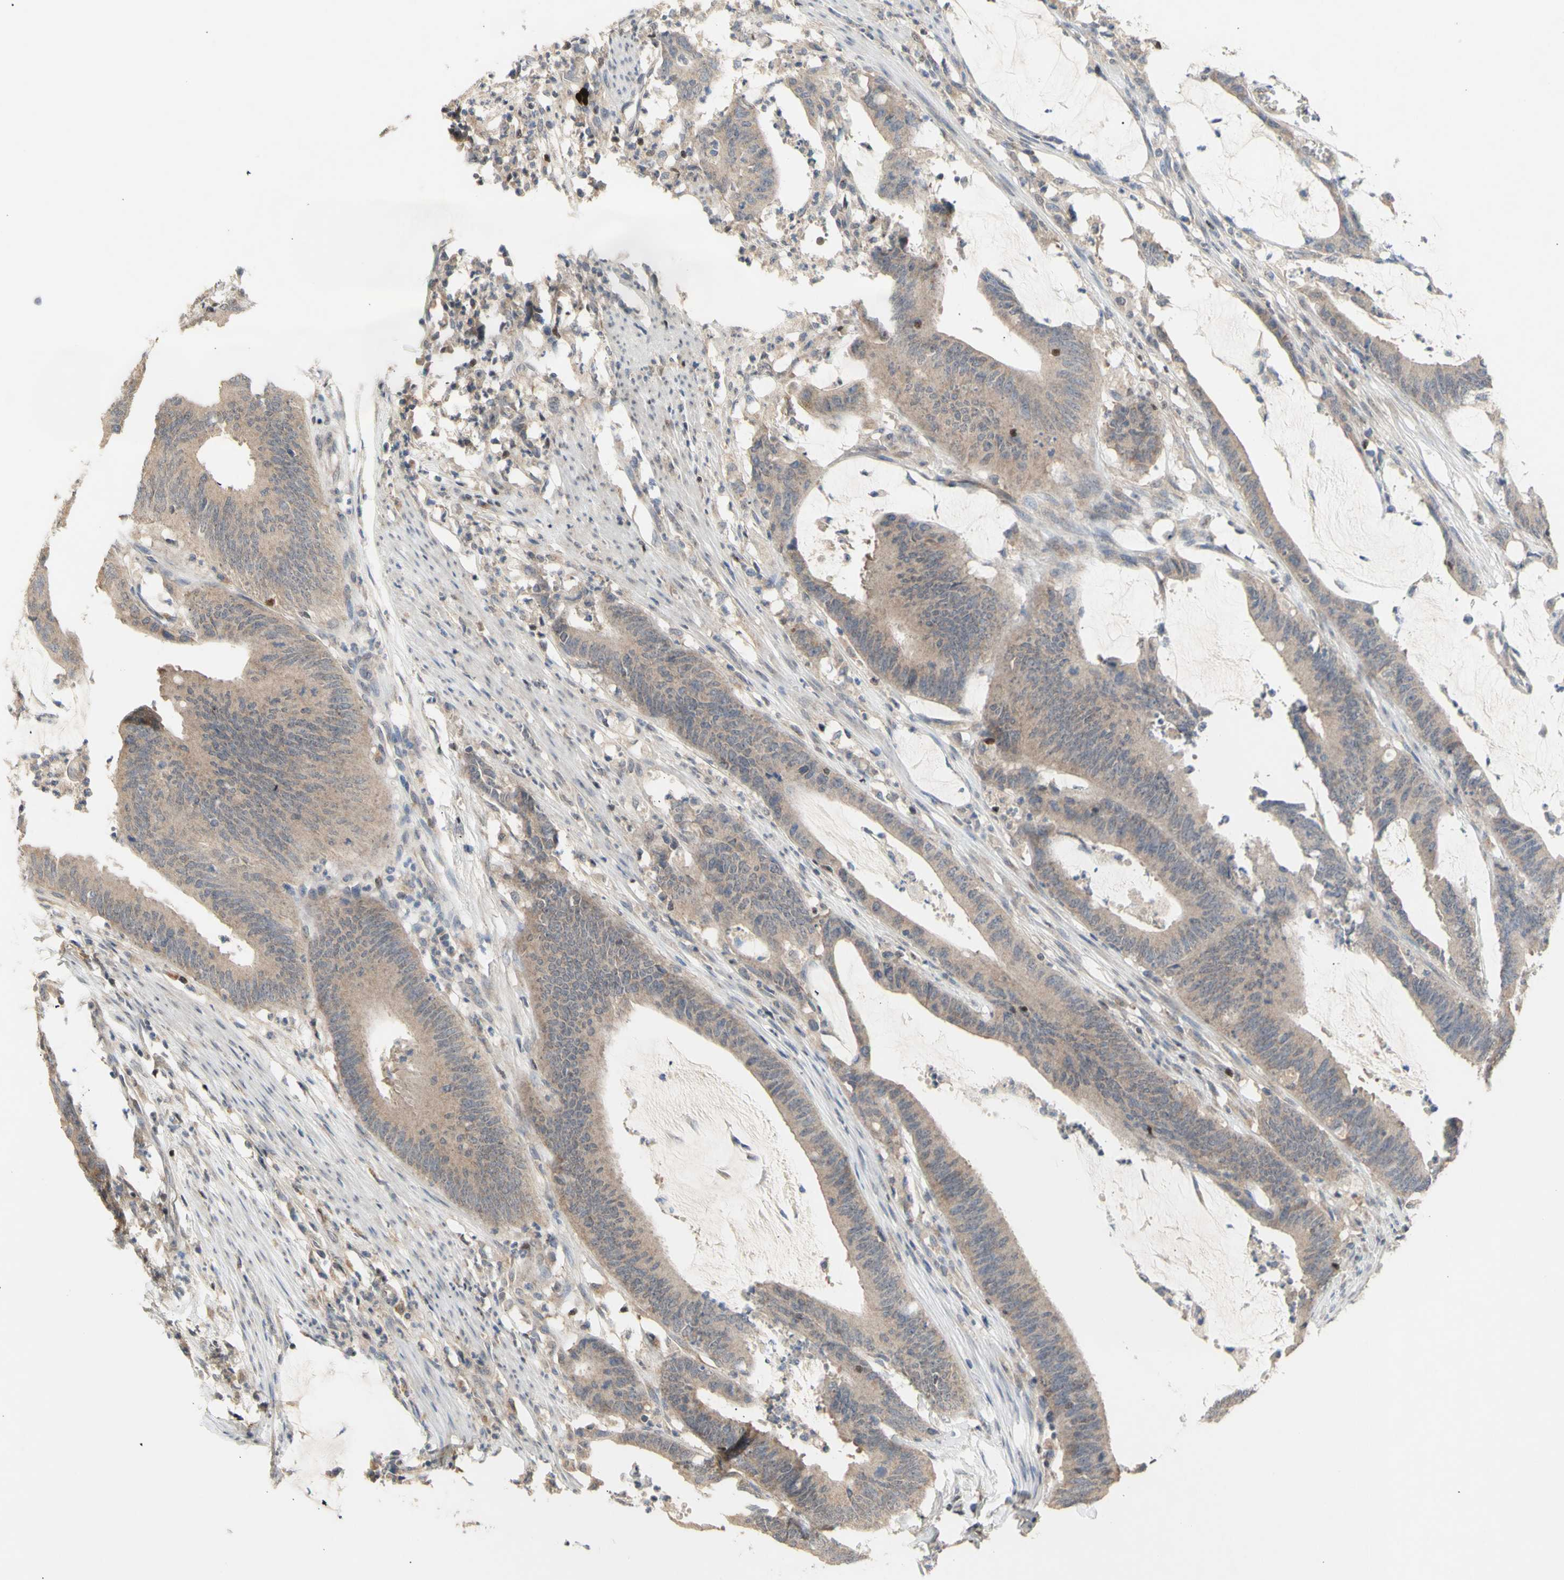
{"staining": {"intensity": "weak", "quantity": ">75%", "location": "cytoplasmic/membranous"}, "tissue": "colorectal cancer", "cell_type": "Tumor cells", "image_type": "cancer", "snomed": [{"axis": "morphology", "description": "Adenocarcinoma, NOS"}, {"axis": "topography", "description": "Rectum"}], "caption": "Adenocarcinoma (colorectal) stained with a protein marker displays weak staining in tumor cells.", "gene": "NLRP1", "patient": {"sex": "female", "age": 66}}